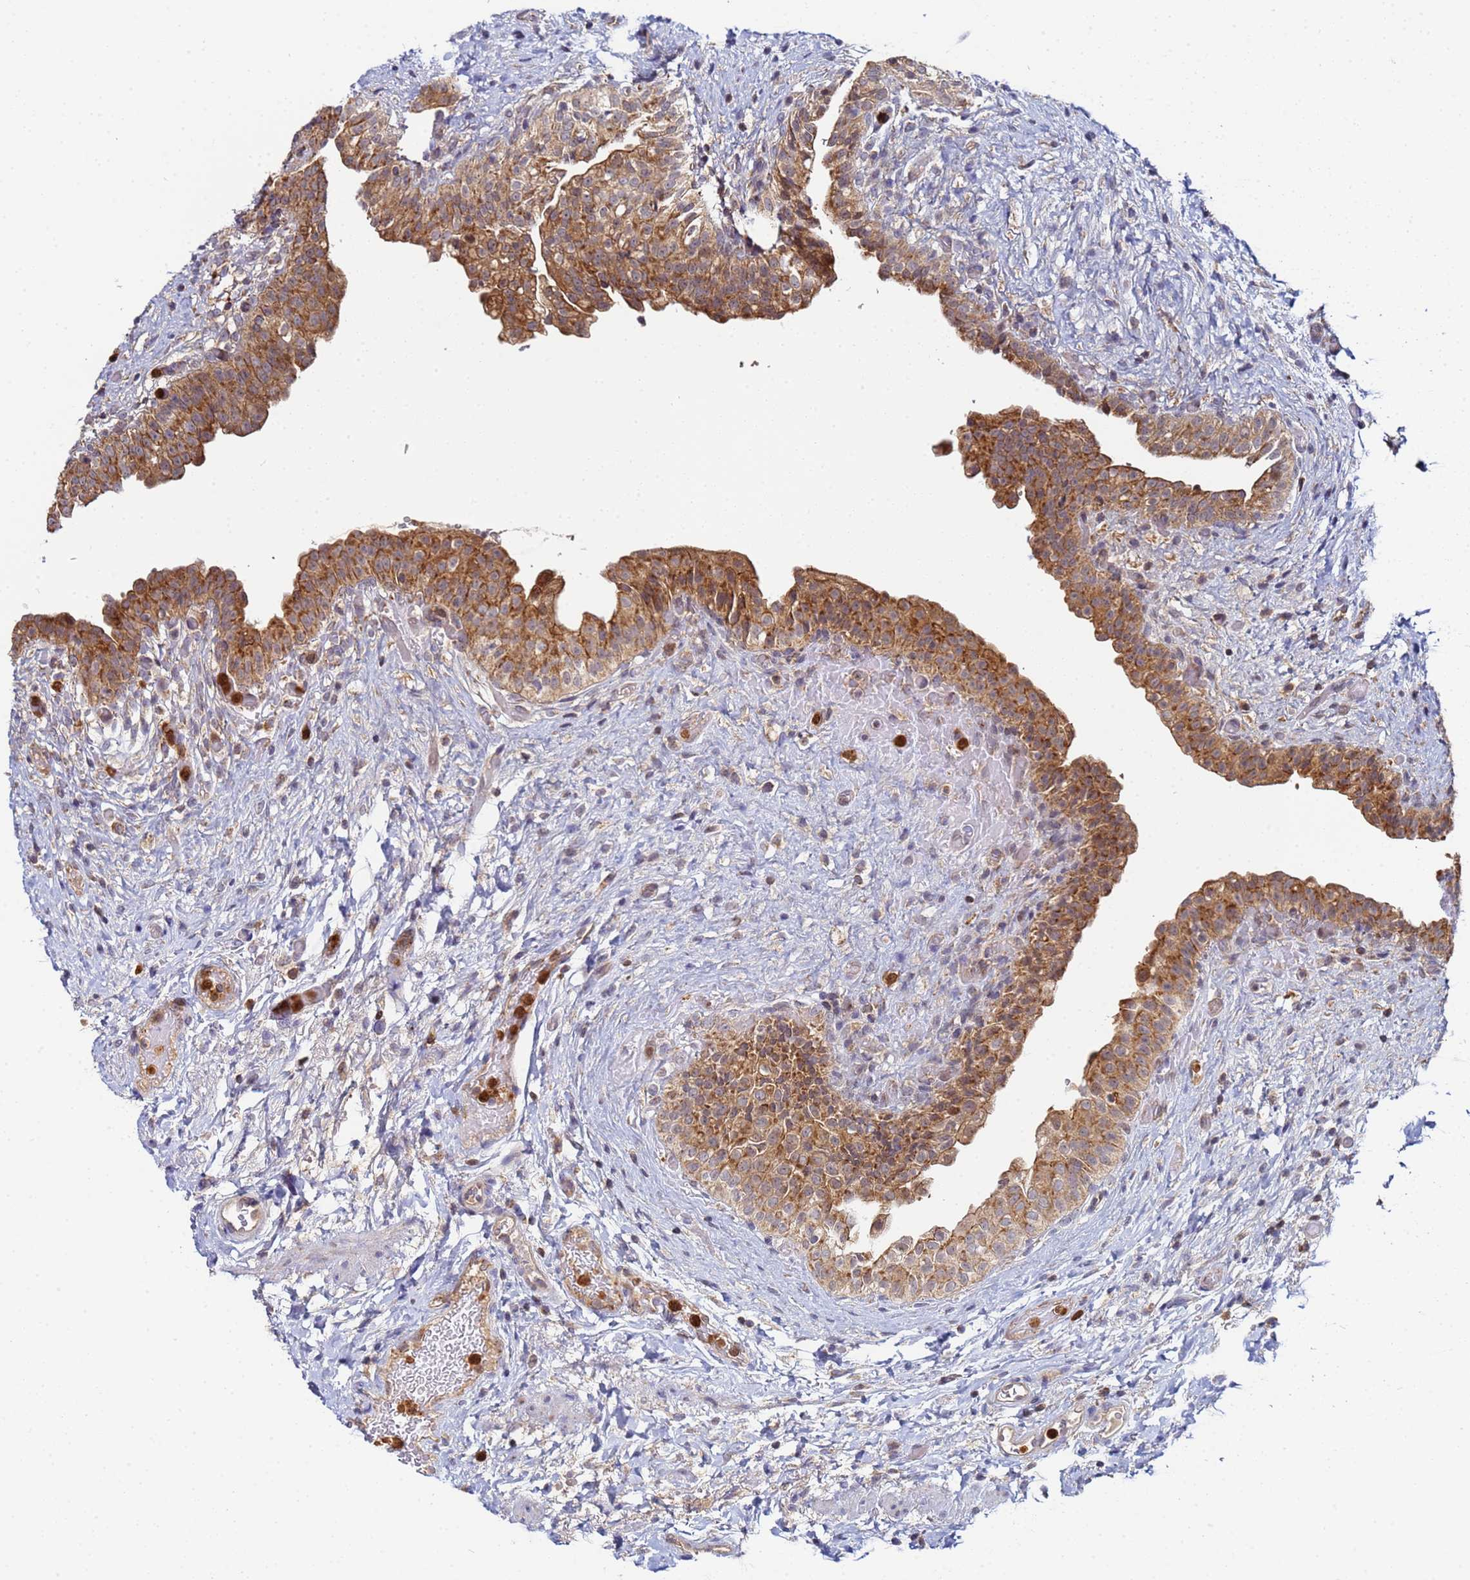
{"staining": {"intensity": "moderate", "quantity": ">75%", "location": "cytoplasmic/membranous,nuclear"}, "tissue": "urinary bladder", "cell_type": "Urothelial cells", "image_type": "normal", "snomed": [{"axis": "morphology", "description": "Normal tissue, NOS"}, {"axis": "topography", "description": "Urinary bladder"}], "caption": "IHC micrograph of unremarkable urinary bladder: human urinary bladder stained using immunohistochemistry (IHC) reveals medium levels of moderate protein expression localized specifically in the cytoplasmic/membranous,nuclear of urothelial cells, appearing as a cytoplasmic/membranous,nuclear brown color.", "gene": "CCDC127", "patient": {"sex": "male", "age": 69}}